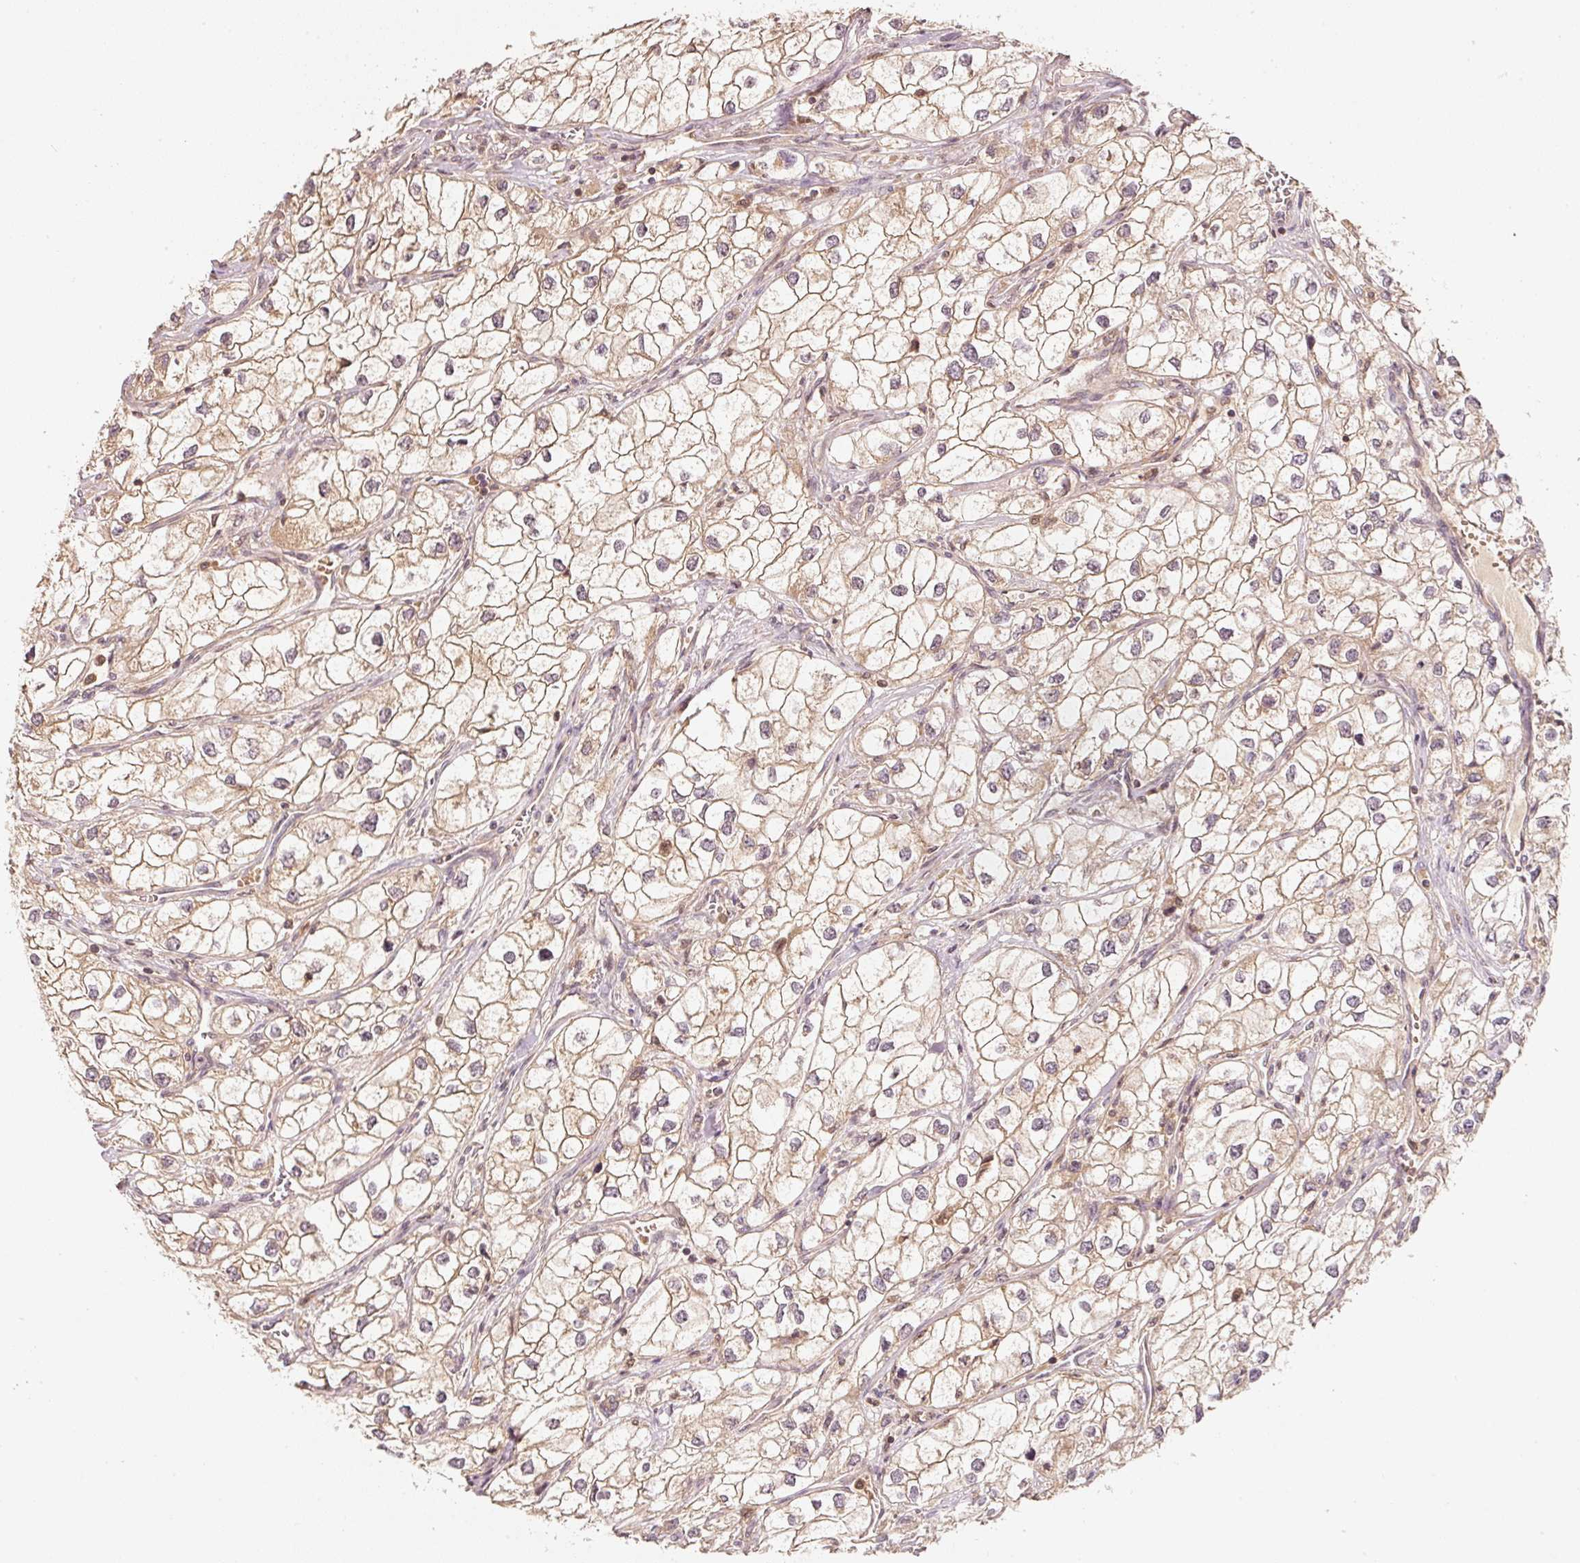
{"staining": {"intensity": "moderate", "quantity": ">75%", "location": "cytoplasmic/membranous"}, "tissue": "renal cancer", "cell_type": "Tumor cells", "image_type": "cancer", "snomed": [{"axis": "morphology", "description": "Adenocarcinoma, NOS"}, {"axis": "topography", "description": "Kidney"}], "caption": "A photomicrograph of renal cancer (adenocarcinoma) stained for a protein exhibits moderate cytoplasmic/membranous brown staining in tumor cells.", "gene": "RRAS2", "patient": {"sex": "male", "age": 59}}